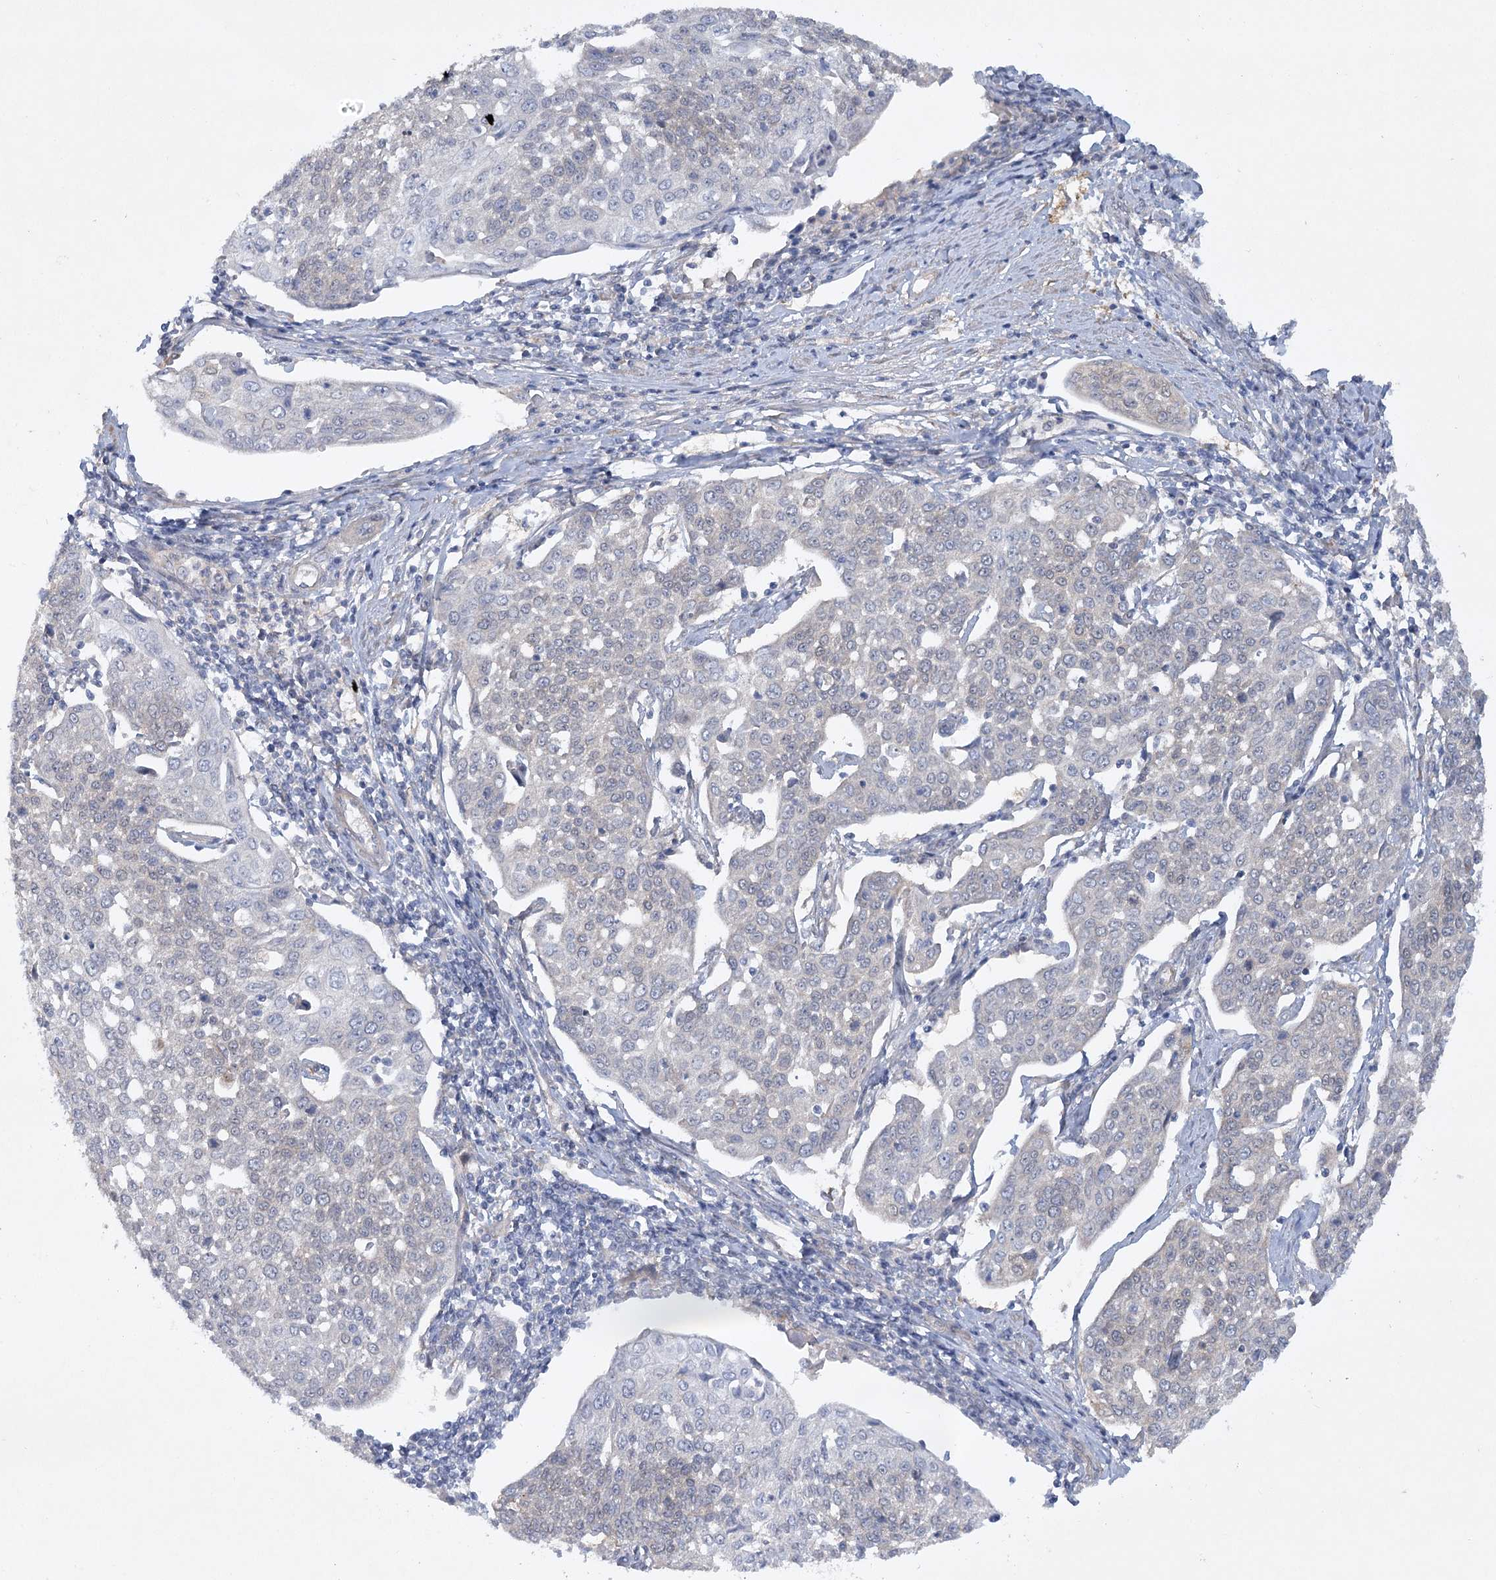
{"staining": {"intensity": "weak", "quantity": "<25%", "location": "cytoplasmic/membranous"}, "tissue": "cervical cancer", "cell_type": "Tumor cells", "image_type": "cancer", "snomed": [{"axis": "morphology", "description": "Squamous cell carcinoma, NOS"}, {"axis": "topography", "description": "Cervix"}], "caption": "DAB (3,3'-diaminobenzidine) immunohistochemical staining of human cervical cancer (squamous cell carcinoma) exhibits no significant positivity in tumor cells. (Immunohistochemistry, brightfield microscopy, high magnification).", "gene": "AAMDC", "patient": {"sex": "female", "age": 34}}